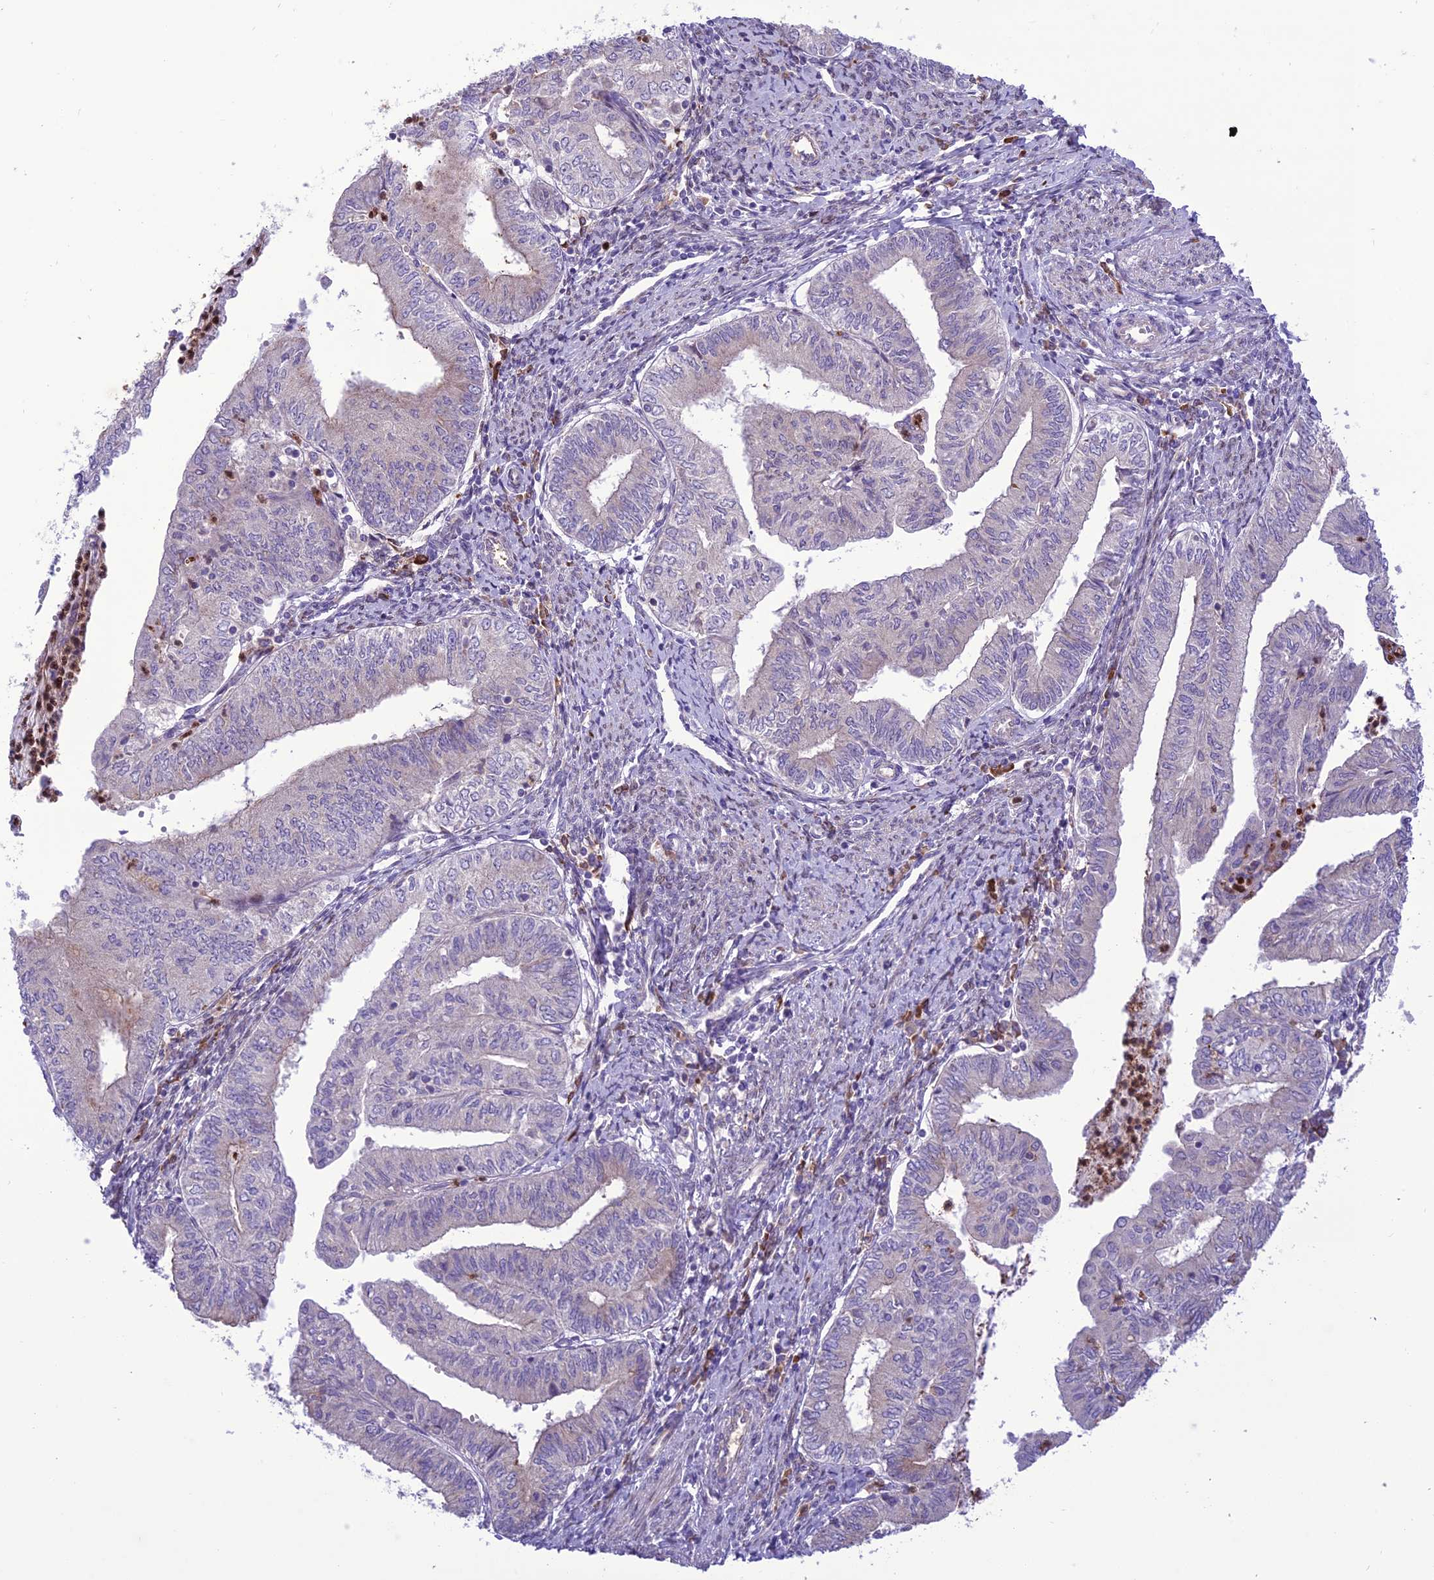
{"staining": {"intensity": "negative", "quantity": "none", "location": "none"}, "tissue": "endometrial cancer", "cell_type": "Tumor cells", "image_type": "cancer", "snomed": [{"axis": "morphology", "description": "Adenocarcinoma, NOS"}, {"axis": "topography", "description": "Endometrium"}], "caption": "Tumor cells show no significant protein staining in endometrial adenocarcinoma. (Stains: DAB (3,3'-diaminobenzidine) IHC with hematoxylin counter stain, Microscopy: brightfield microscopy at high magnification).", "gene": "JMY", "patient": {"sex": "female", "age": 66}}